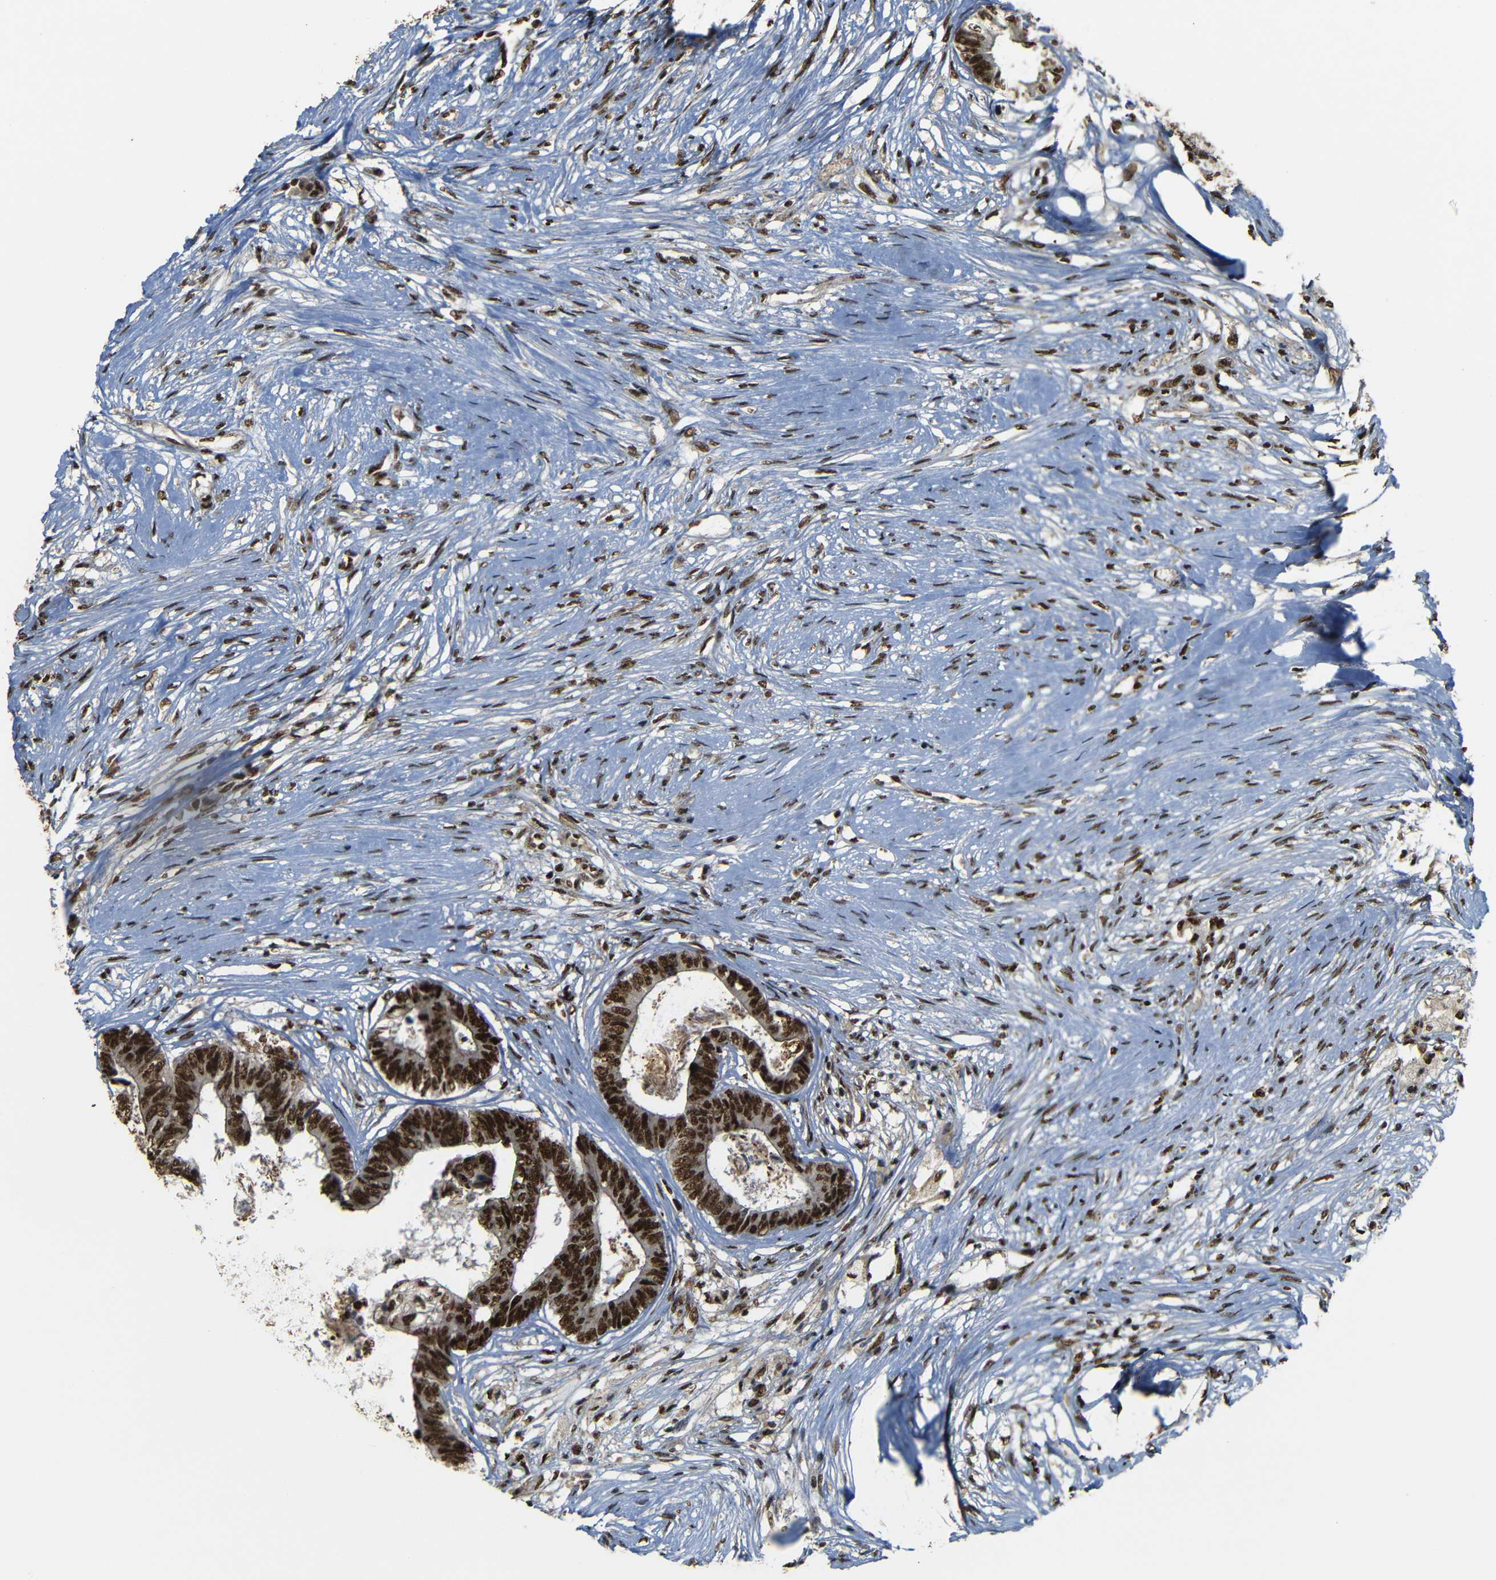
{"staining": {"intensity": "strong", "quantity": ">75%", "location": "cytoplasmic/membranous,nuclear"}, "tissue": "colorectal cancer", "cell_type": "Tumor cells", "image_type": "cancer", "snomed": [{"axis": "morphology", "description": "Adenocarcinoma, NOS"}, {"axis": "topography", "description": "Rectum"}], "caption": "Immunohistochemistry (IHC) photomicrograph of neoplastic tissue: human adenocarcinoma (colorectal) stained using IHC shows high levels of strong protein expression localized specifically in the cytoplasmic/membranous and nuclear of tumor cells, appearing as a cytoplasmic/membranous and nuclear brown color.", "gene": "TCF7L2", "patient": {"sex": "male", "age": 63}}